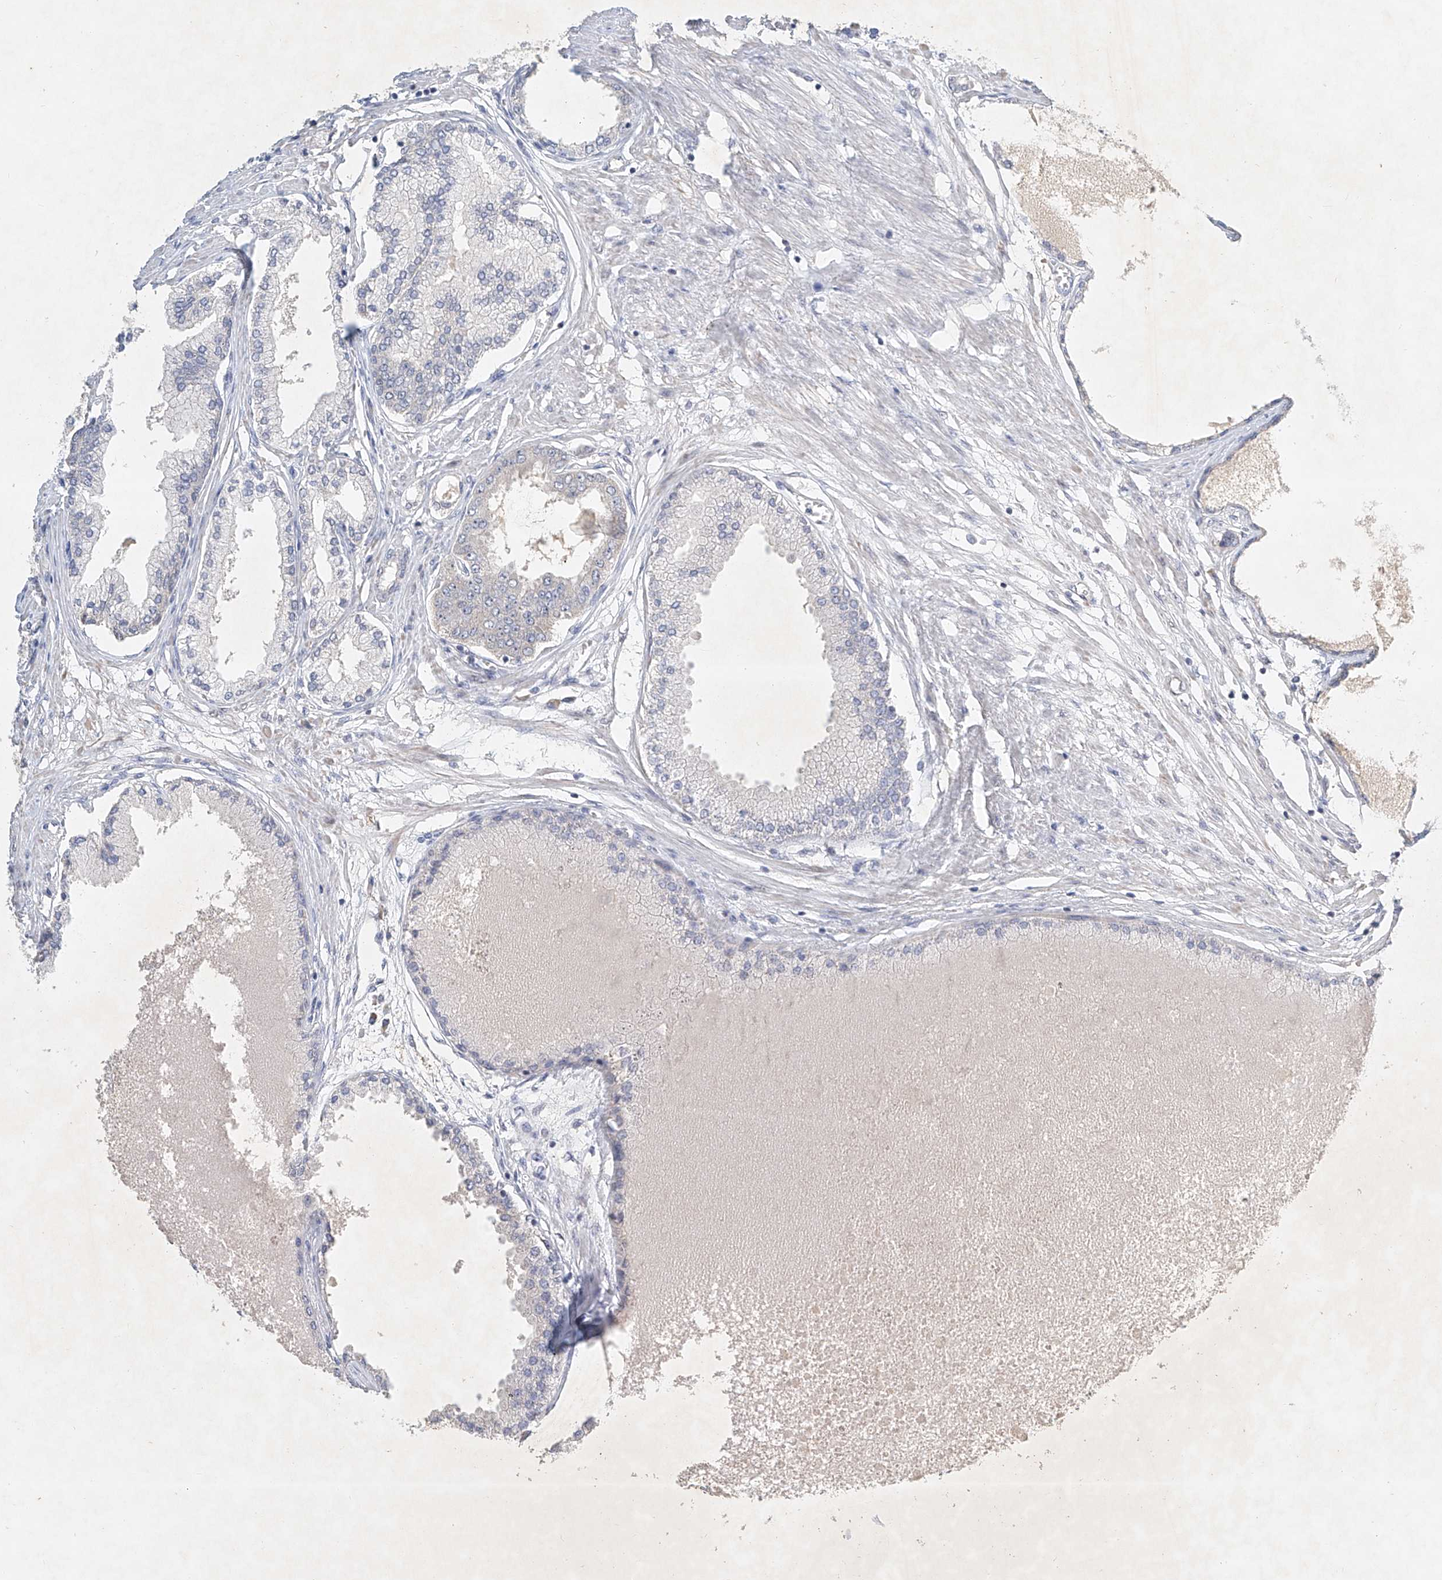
{"staining": {"intensity": "negative", "quantity": "none", "location": "none"}, "tissue": "prostate cancer", "cell_type": "Tumor cells", "image_type": "cancer", "snomed": [{"axis": "morphology", "description": "Adenocarcinoma, Low grade"}, {"axis": "topography", "description": "Prostate"}], "caption": "There is no significant positivity in tumor cells of prostate adenocarcinoma (low-grade).", "gene": "CARMIL1", "patient": {"sex": "male", "age": 63}}